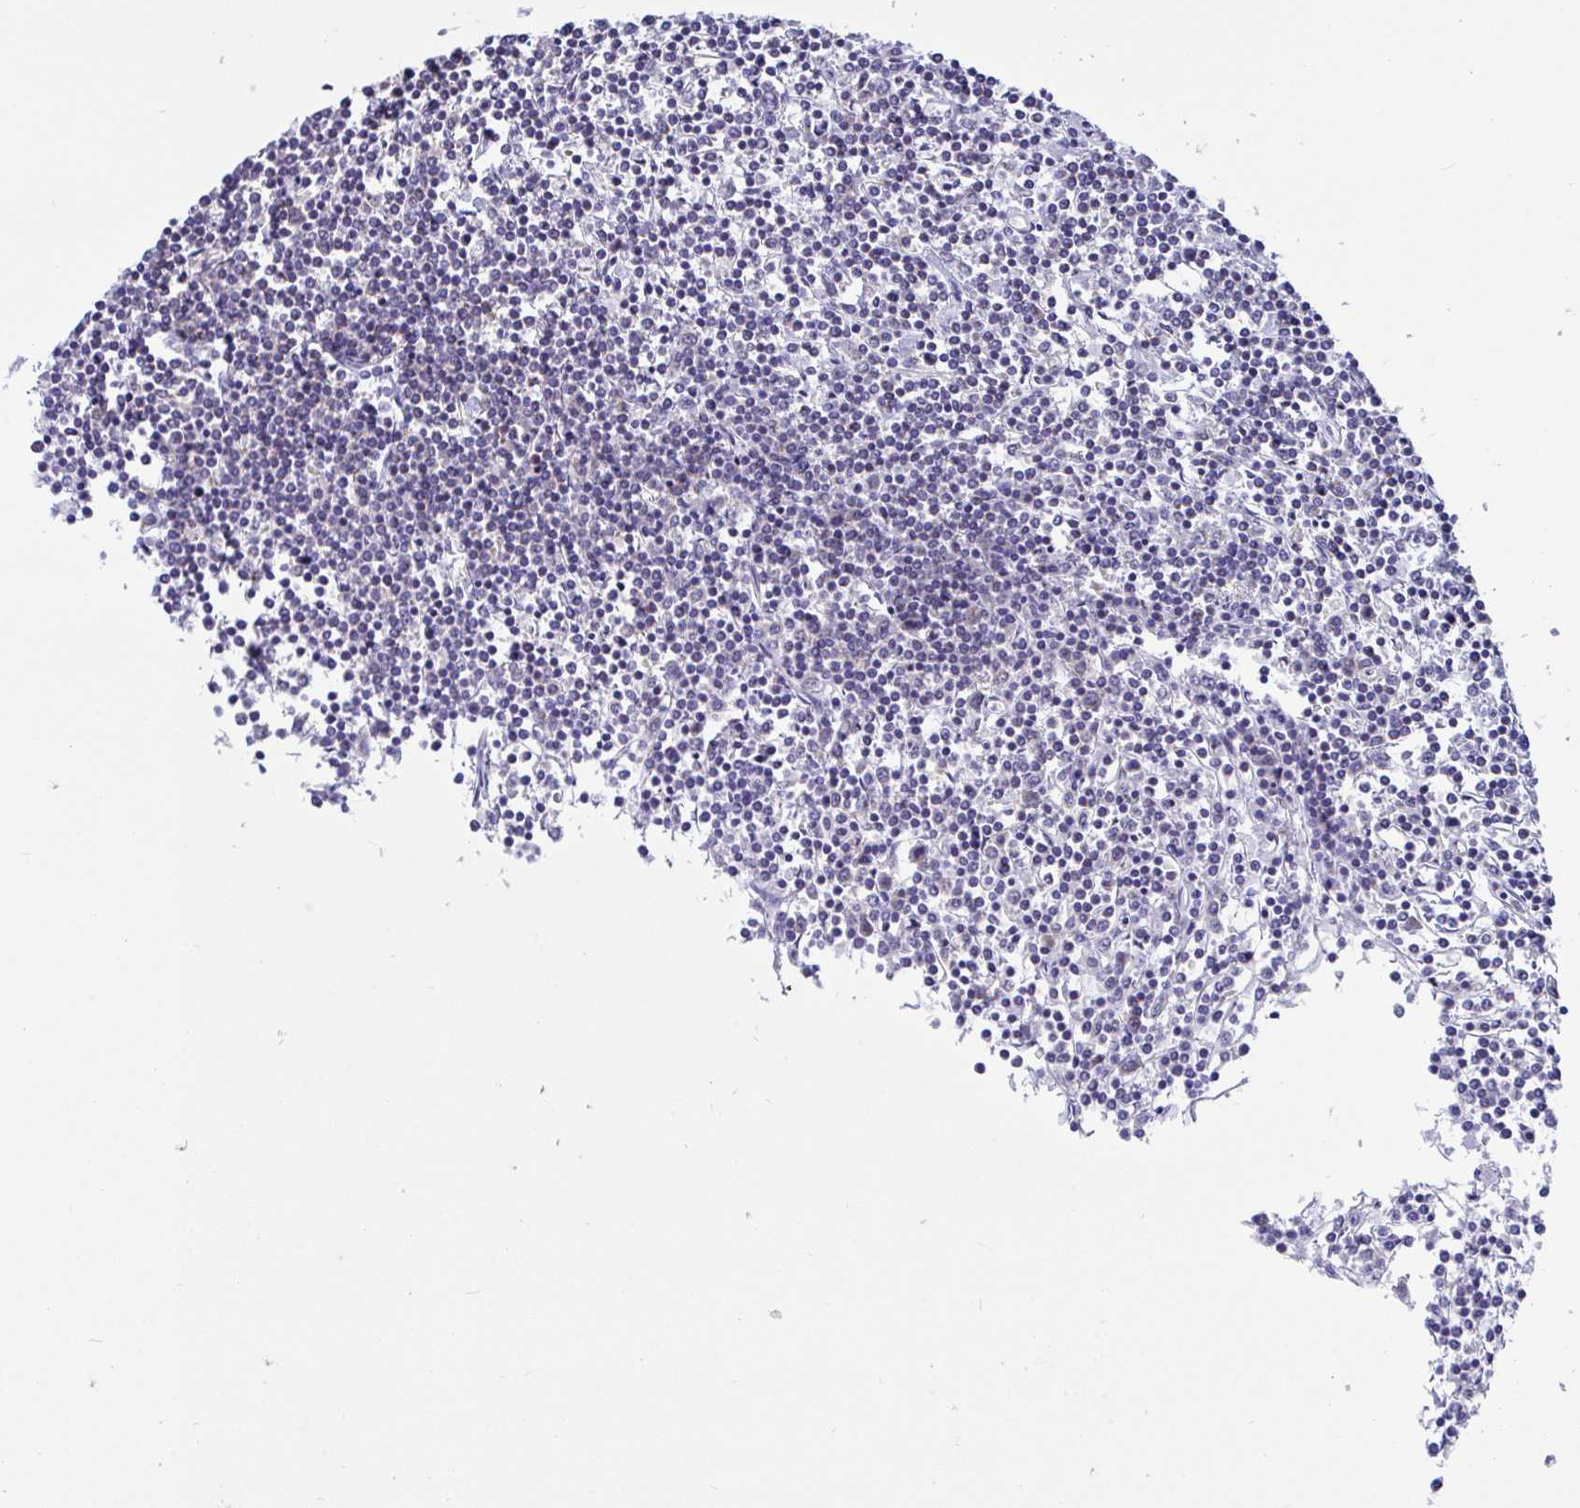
{"staining": {"intensity": "negative", "quantity": "none", "location": "none"}, "tissue": "lymphoma", "cell_type": "Tumor cells", "image_type": "cancer", "snomed": [{"axis": "morphology", "description": "Malignant lymphoma, non-Hodgkin's type, Low grade"}, {"axis": "topography", "description": "Spleen"}], "caption": "A high-resolution photomicrograph shows immunohistochemistry (IHC) staining of lymphoma, which demonstrates no significant expression in tumor cells. The staining was performed using DAB to visualize the protein expression in brown, while the nuclei were stained in blue with hematoxylin (Magnification: 20x).", "gene": "OR13A1", "patient": {"sex": "female", "age": 19}}